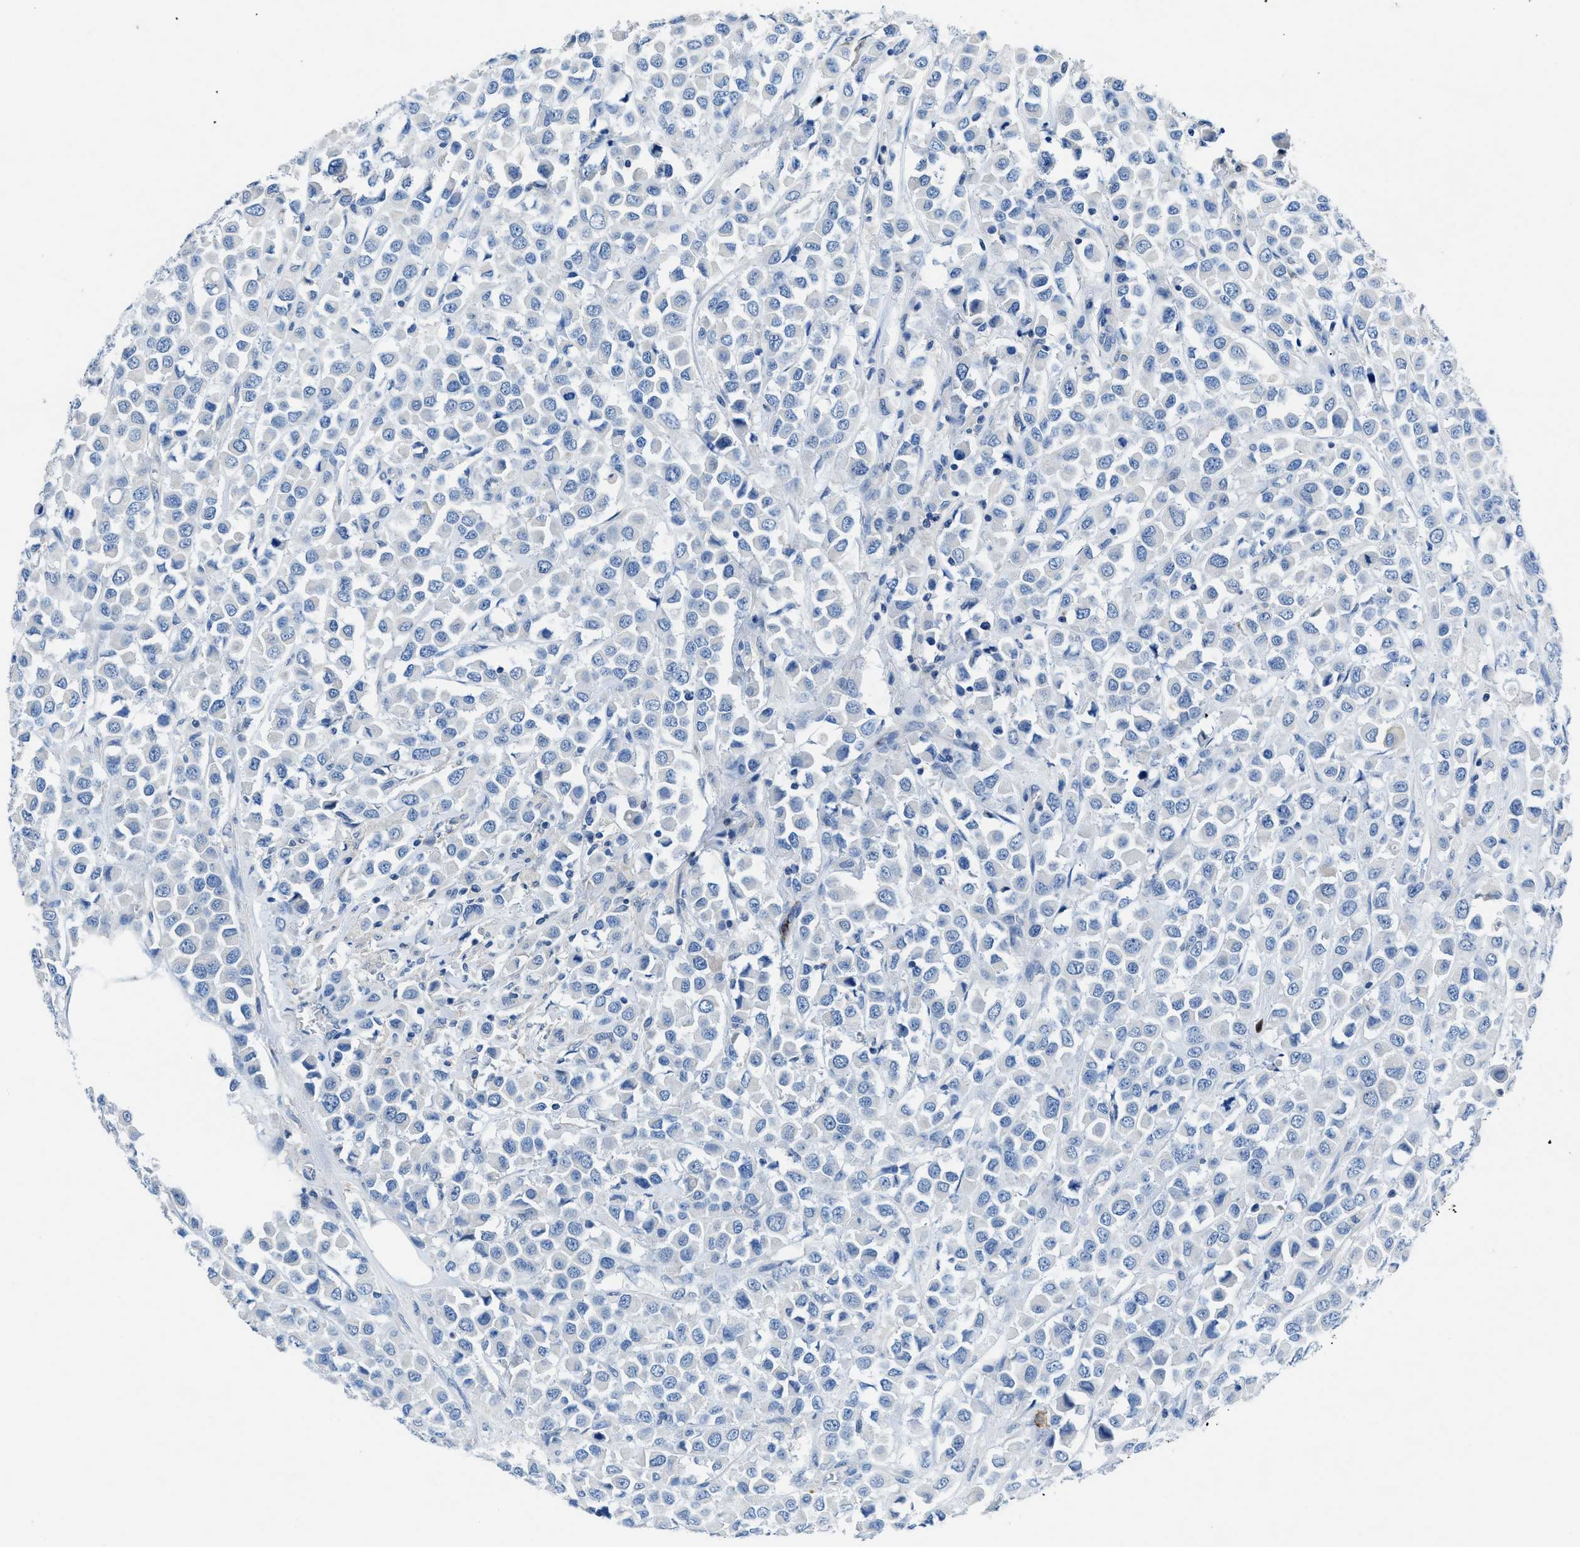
{"staining": {"intensity": "negative", "quantity": "none", "location": "none"}, "tissue": "breast cancer", "cell_type": "Tumor cells", "image_type": "cancer", "snomed": [{"axis": "morphology", "description": "Duct carcinoma"}, {"axis": "topography", "description": "Breast"}], "caption": "An immunohistochemistry (IHC) image of breast cancer is shown. There is no staining in tumor cells of breast cancer. (DAB immunohistochemistry visualized using brightfield microscopy, high magnification).", "gene": "SLC10A6", "patient": {"sex": "female", "age": 61}}